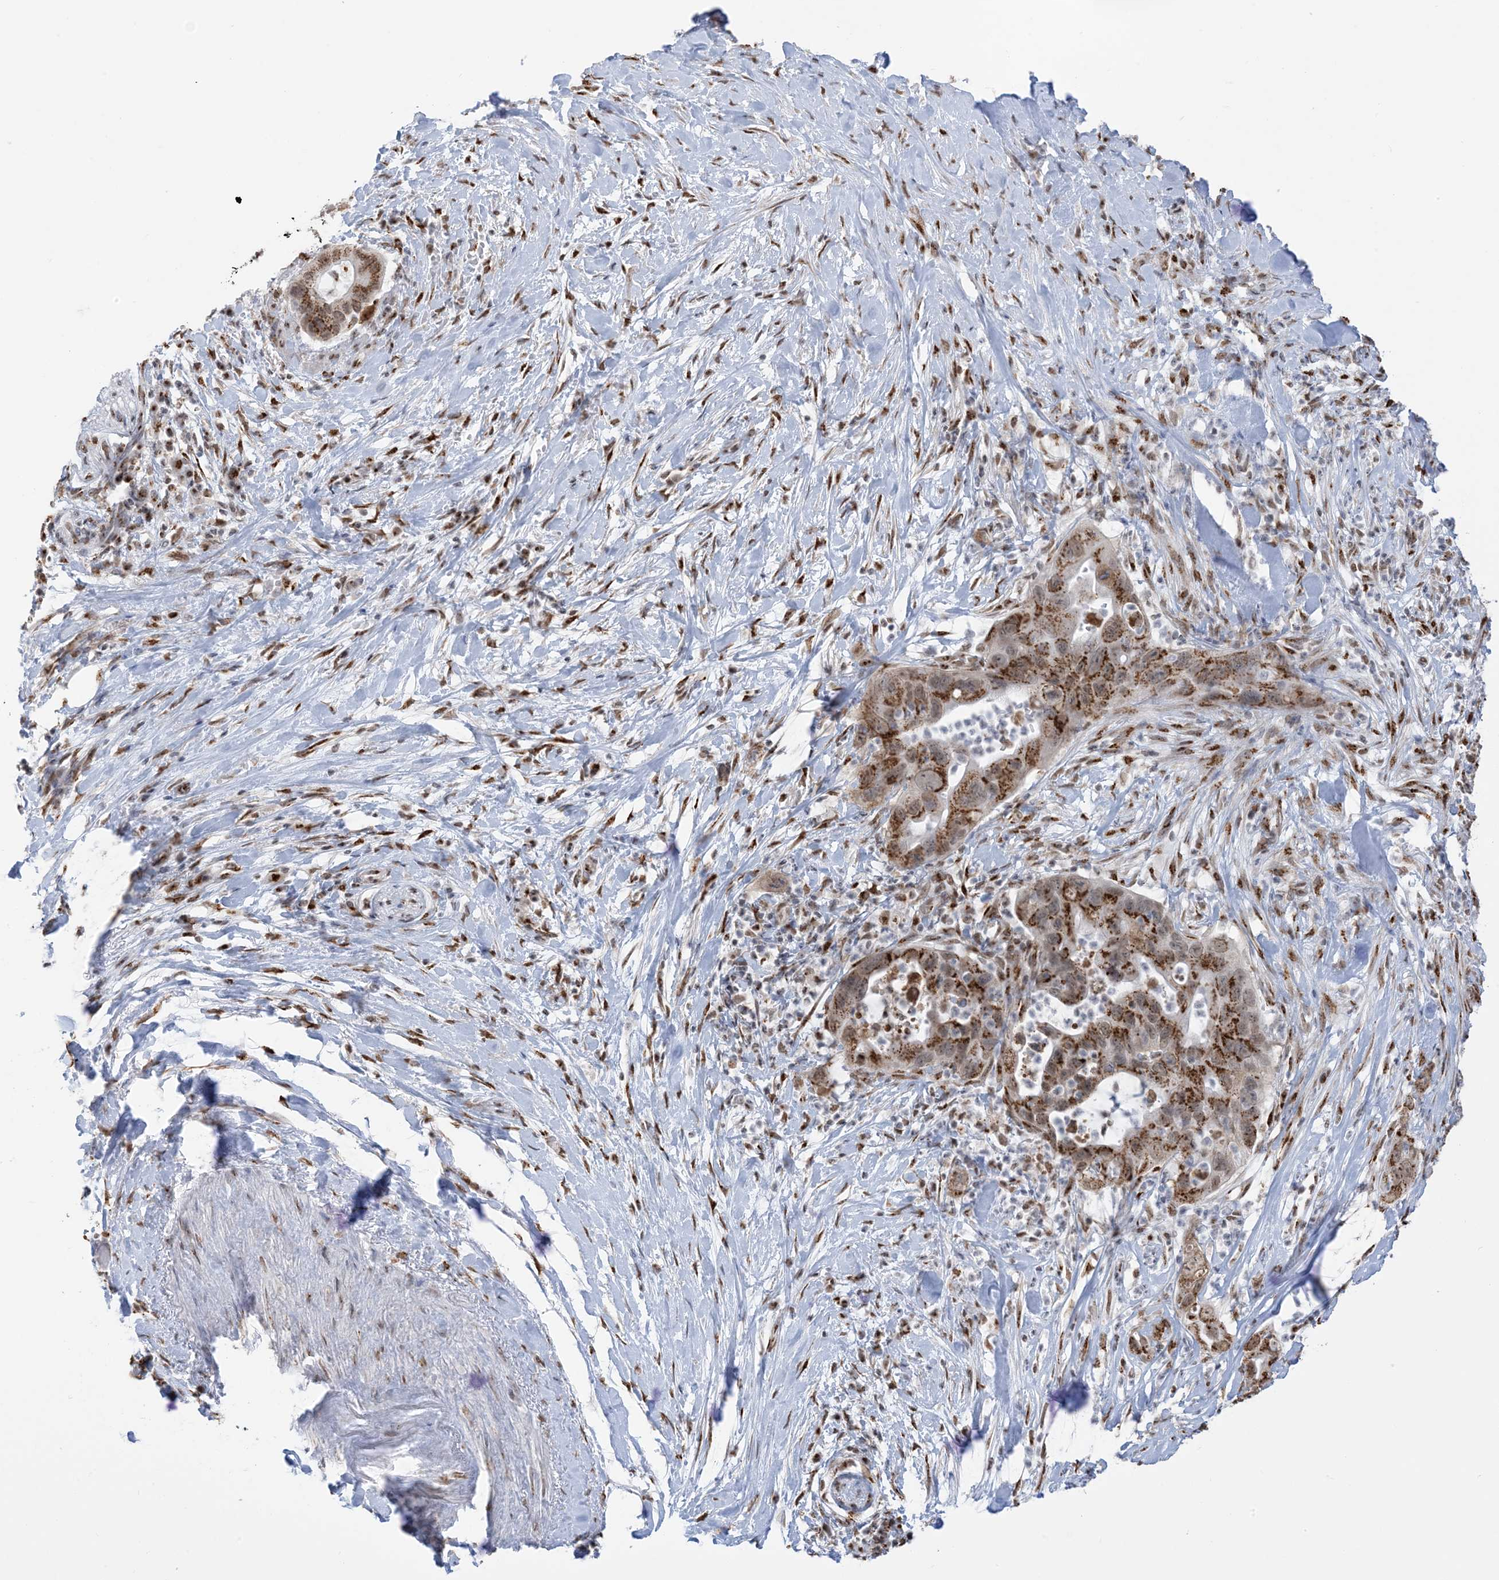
{"staining": {"intensity": "moderate", "quantity": ">75%", "location": "cytoplasmic/membranous,nuclear"}, "tissue": "pancreatic cancer", "cell_type": "Tumor cells", "image_type": "cancer", "snomed": [{"axis": "morphology", "description": "Adenocarcinoma, NOS"}, {"axis": "topography", "description": "Pancreas"}], "caption": "Pancreatic cancer stained for a protein (brown) shows moderate cytoplasmic/membranous and nuclear positive expression in about >75% of tumor cells.", "gene": "GPR107", "patient": {"sex": "female", "age": 71}}